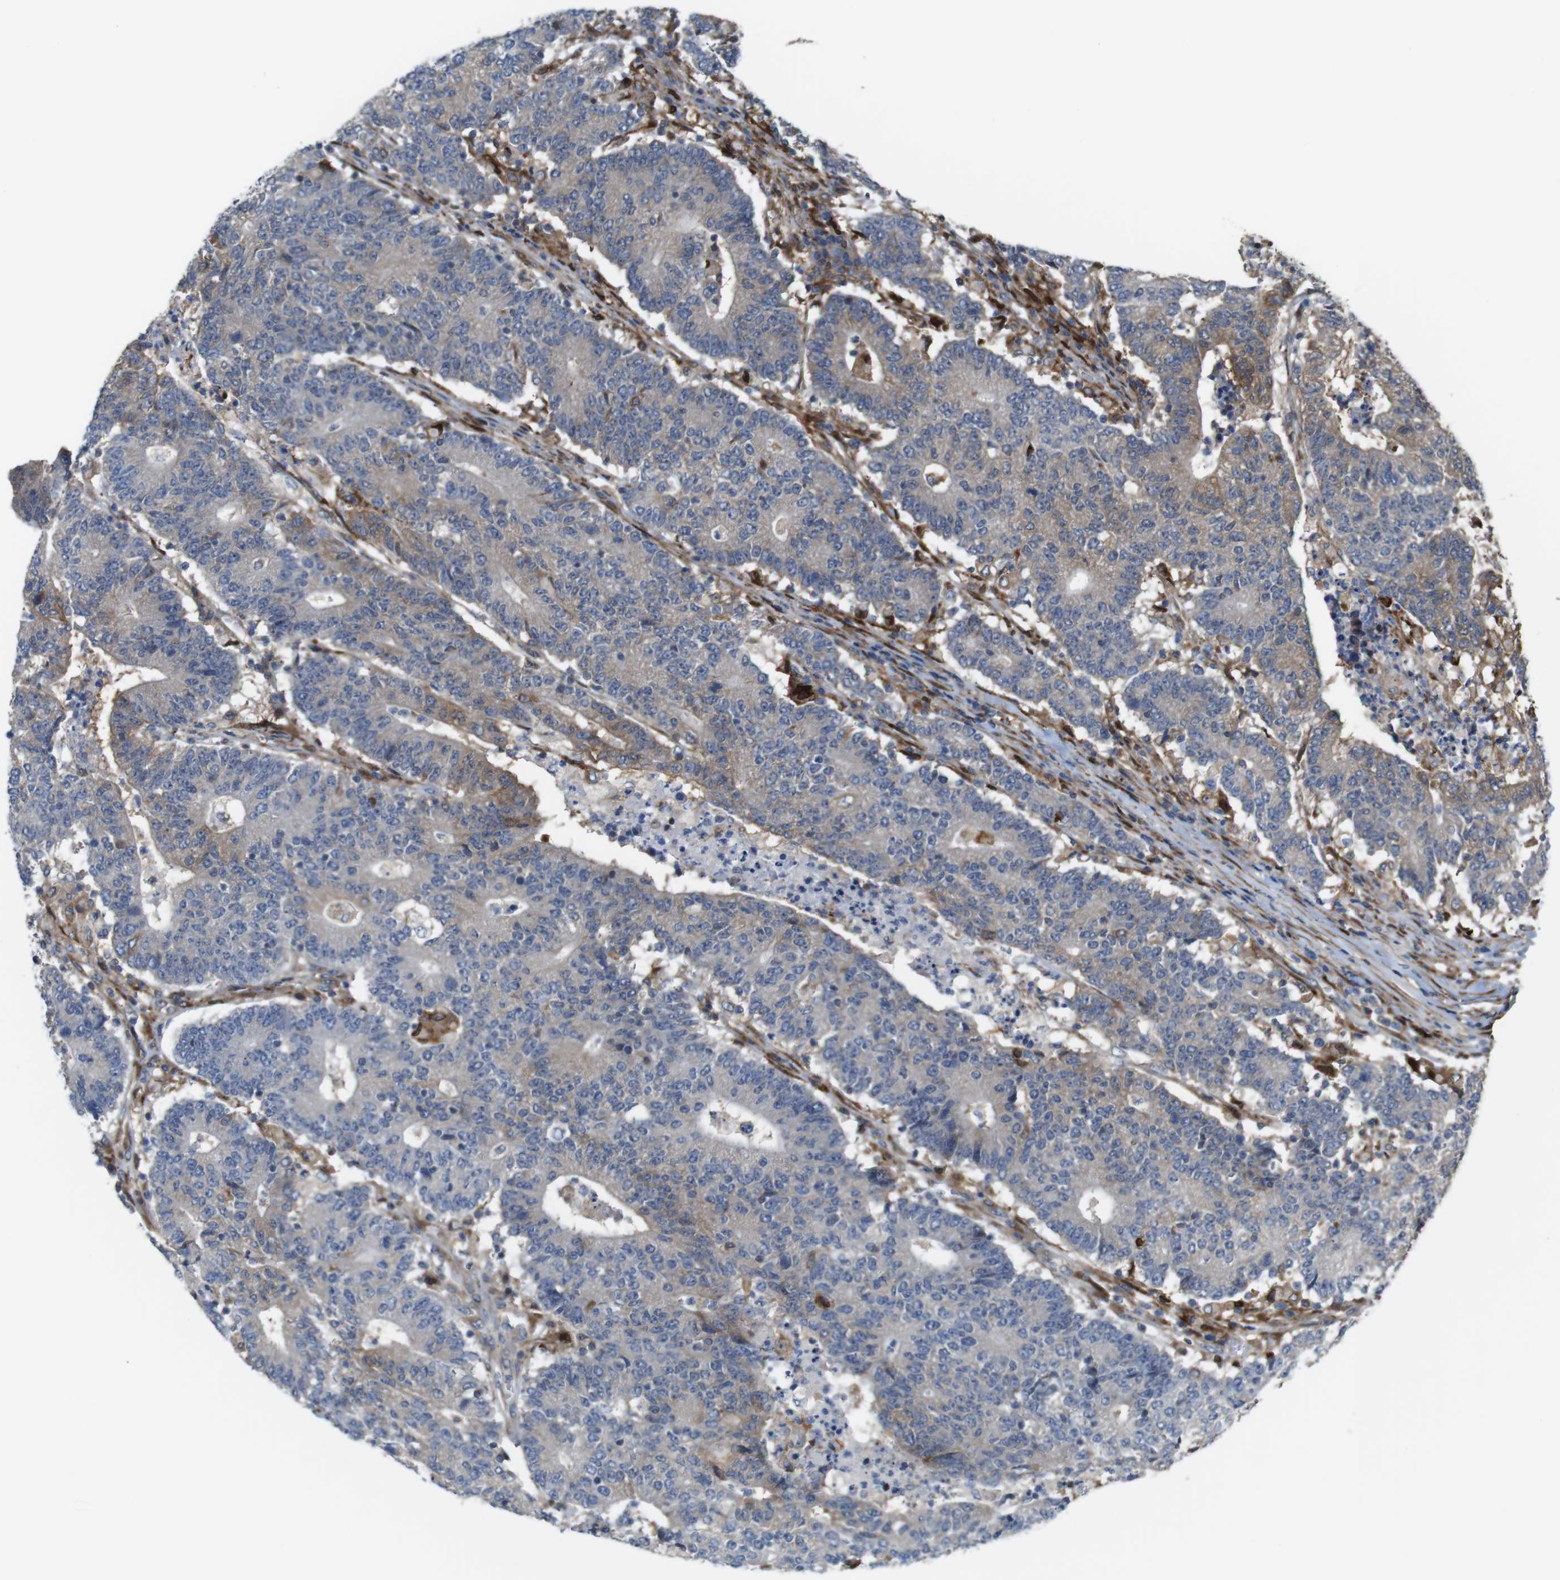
{"staining": {"intensity": "weak", "quantity": "<25%", "location": "cytoplasmic/membranous"}, "tissue": "colorectal cancer", "cell_type": "Tumor cells", "image_type": "cancer", "snomed": [{"axis": "morphology", "description": "Normal tissue, NOS"}, {"axis": "morphology", "description": "Adenocarcinoma, NOS"}, {"axis": "topography", "description": "Colon"}], "caption": "Colorectal cancer (adenocarcinoma) stained for a protein using immunohistochemistry exhibits no staining tumor cells.", "gene": "PCOLCE2", "patient": {"sex": "female", "age": 75}}